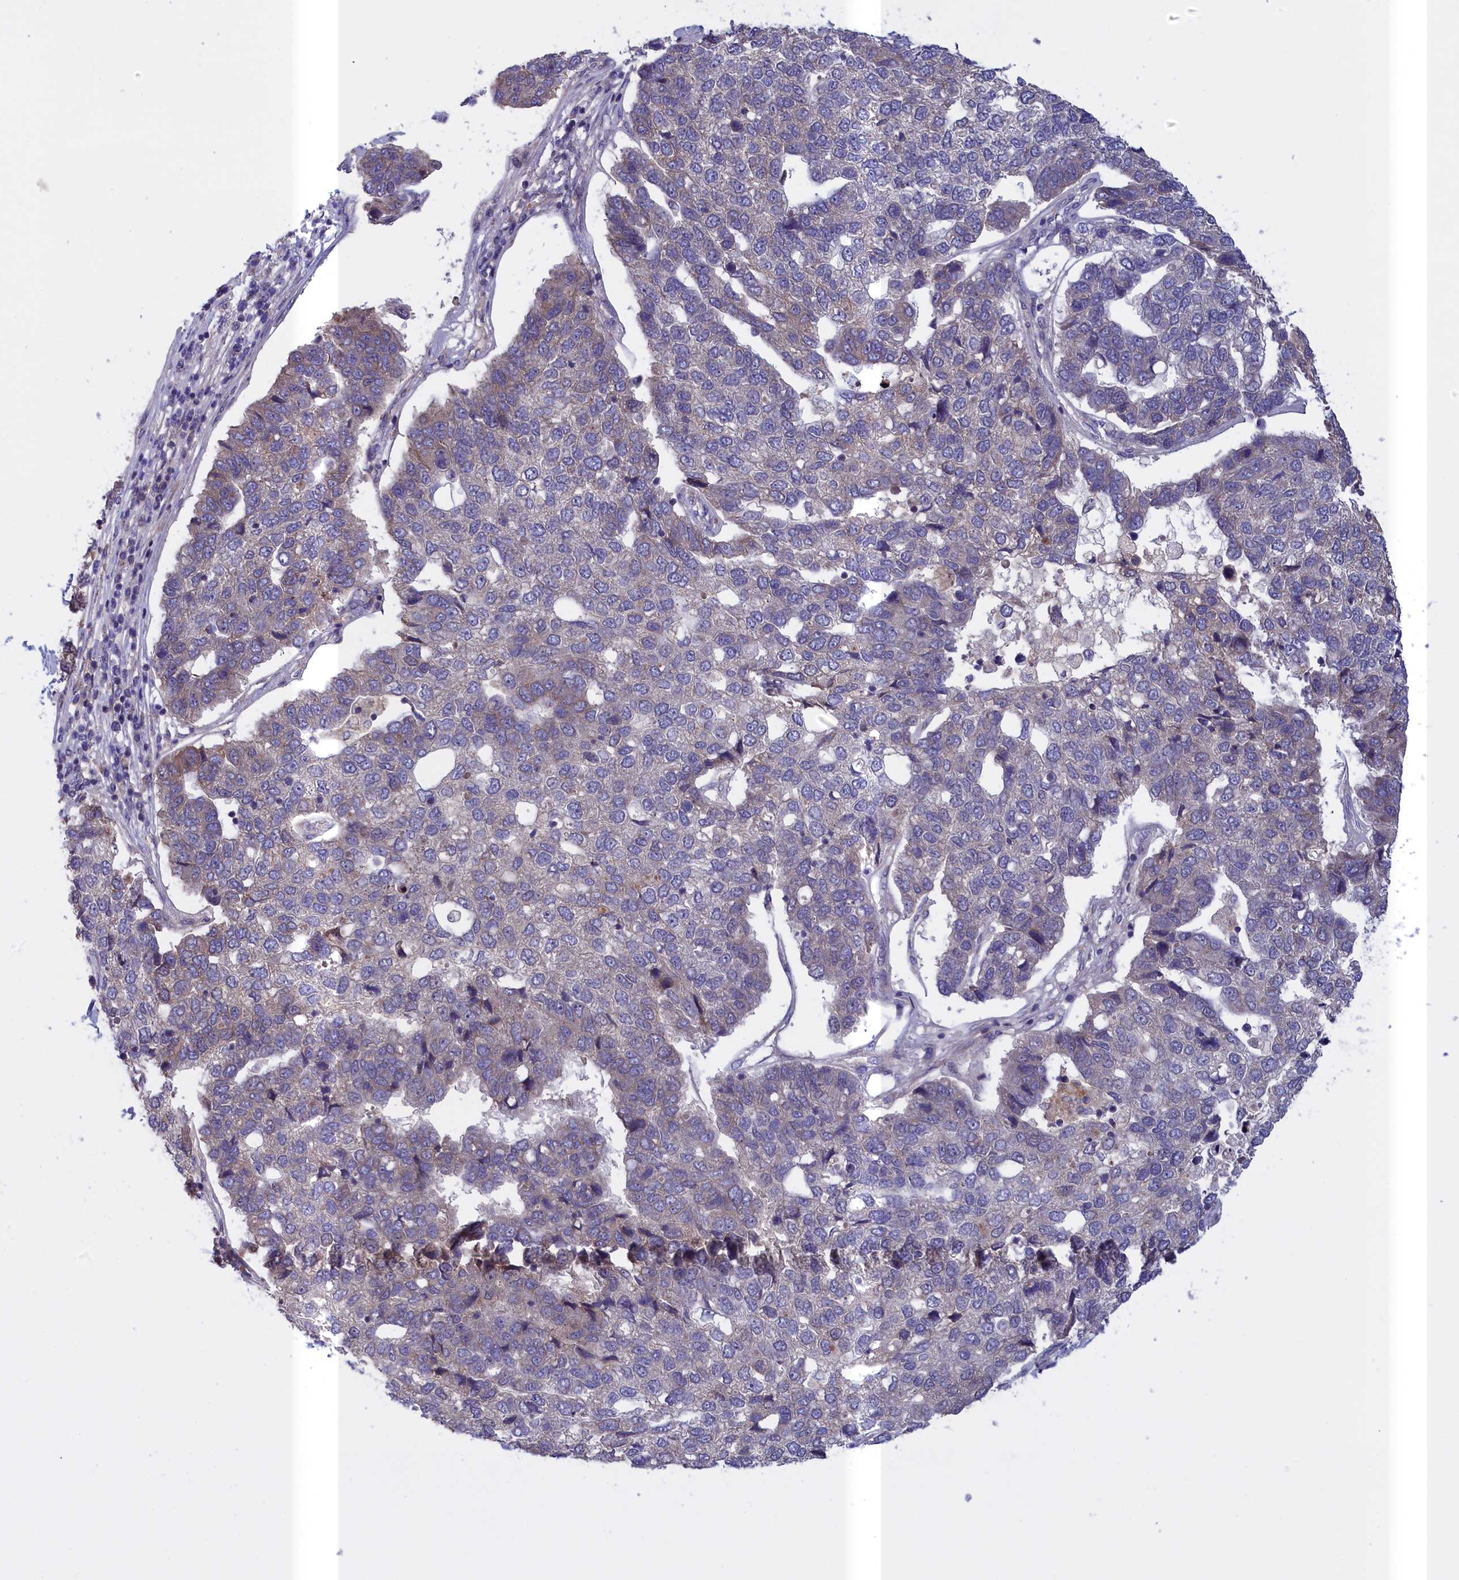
{"staining": {"intensity": "negative", "quantity": "none", "location": "none"}, "tissue": "pancreatic cancer", "cell_type": "Tumor cells", "image_type": "cancer", "snomed": [{"axis": "morphology", "description": "Adenocarcinoma, NOS"}, {"axis": "topography", "description": "Pancreas"}], "caption": "Human pancreatic cancer stained for a protein using IHC reveals no positivity in tumor cells.", "gene": "IGFALS", "patient": {"sex": "female", "age": 61}}